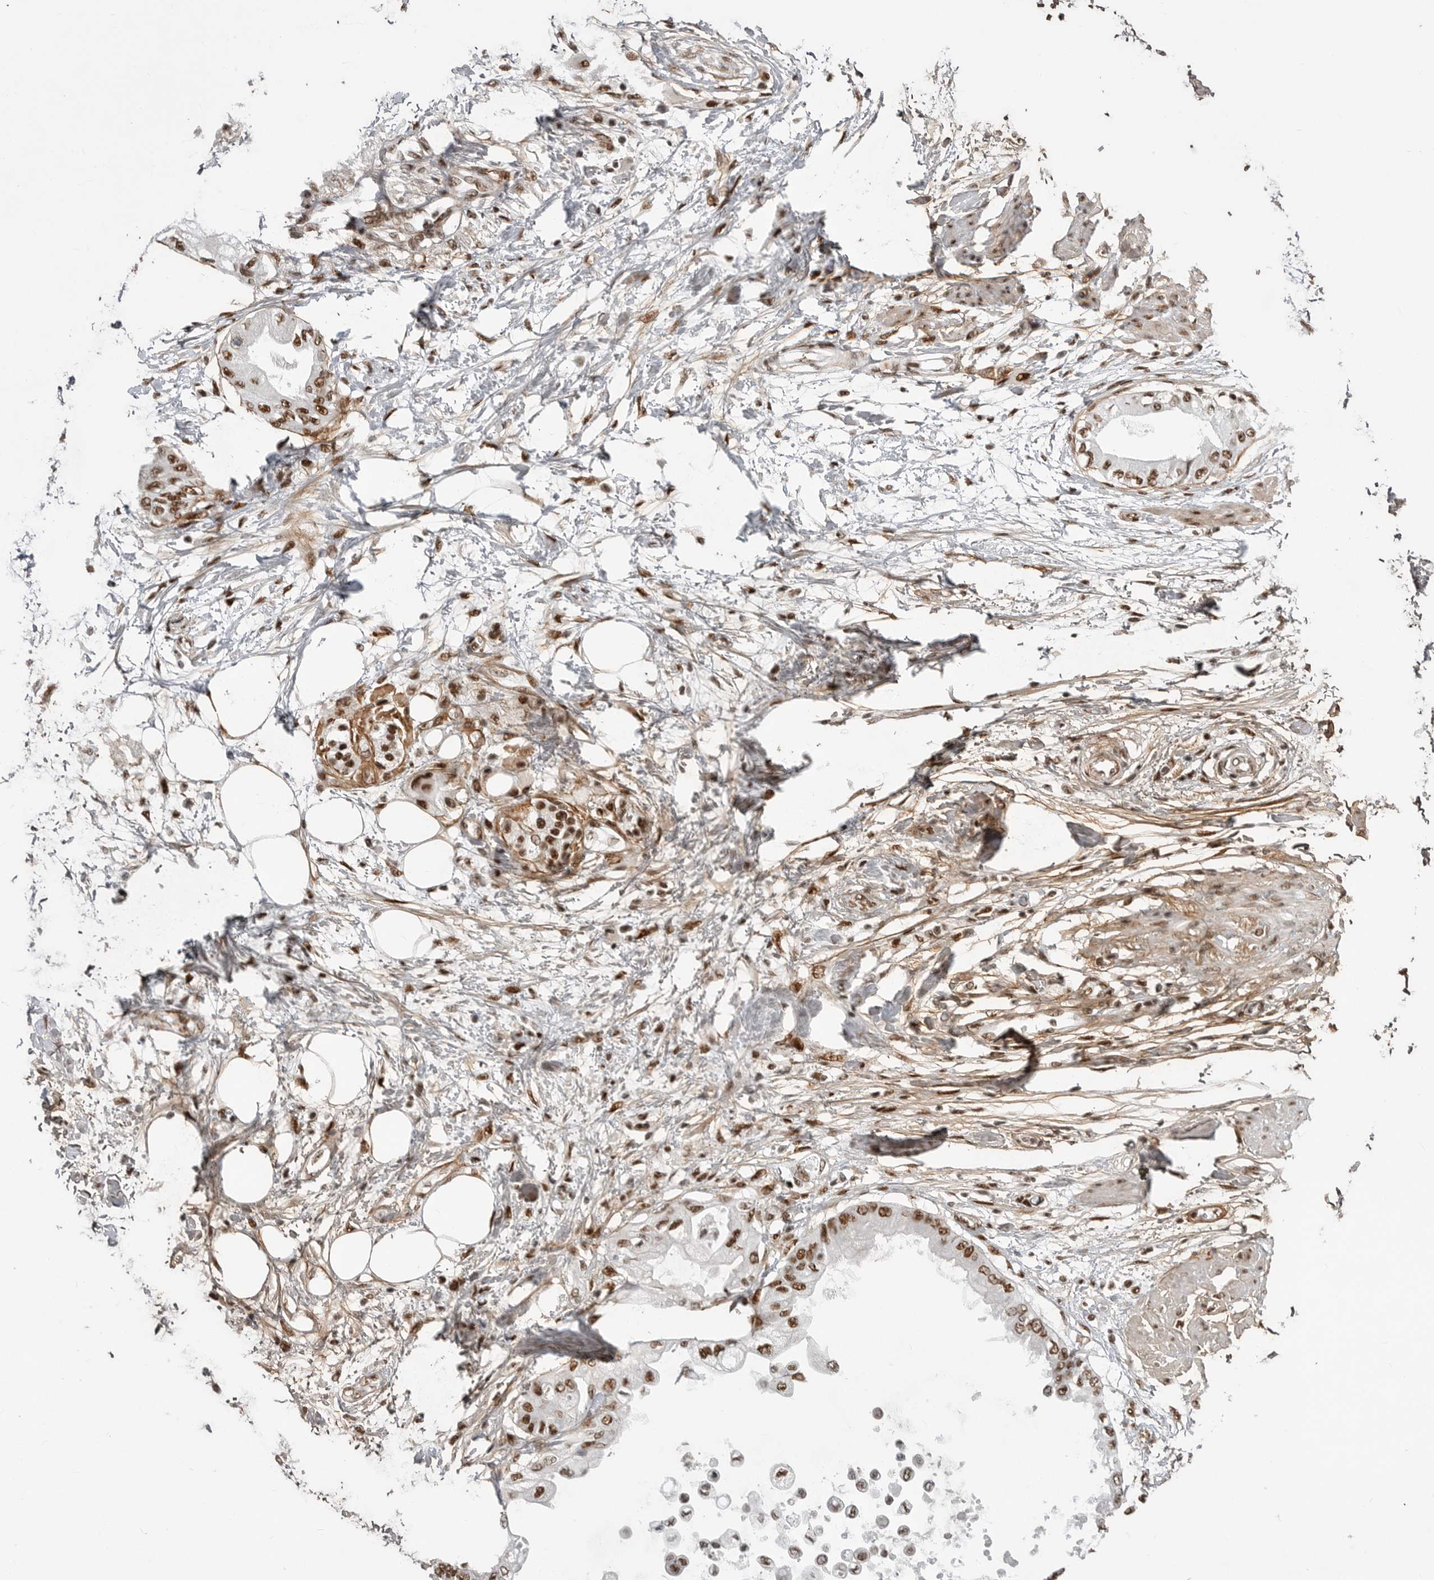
{"staining": {"intensity": "strong", "quantity": ">75%", "location": "nuclear"}, "tissue": "pancreatic cancer", "cell_type": "Tumor cells", "image_type": "cancer", "snomed": [{"axis": "morphology", "description": "Normal tissue, NOS"}, {"axis": "morphology", "description": "Adenocarcinoma, NOS"}, {"axis": "topography", "description": "Pancreas"}, {"axis": "topography", "description": "Duodenum"}], "caption": "Immunohistochemistry (IHC) of pancreatic cancer (adenocarcinoma) displays high levels of strong nuclear staining in approximately >75% of tumor cells.", "gene": "PPP1R8", "patient": {"sex": "female", "age": 60}}